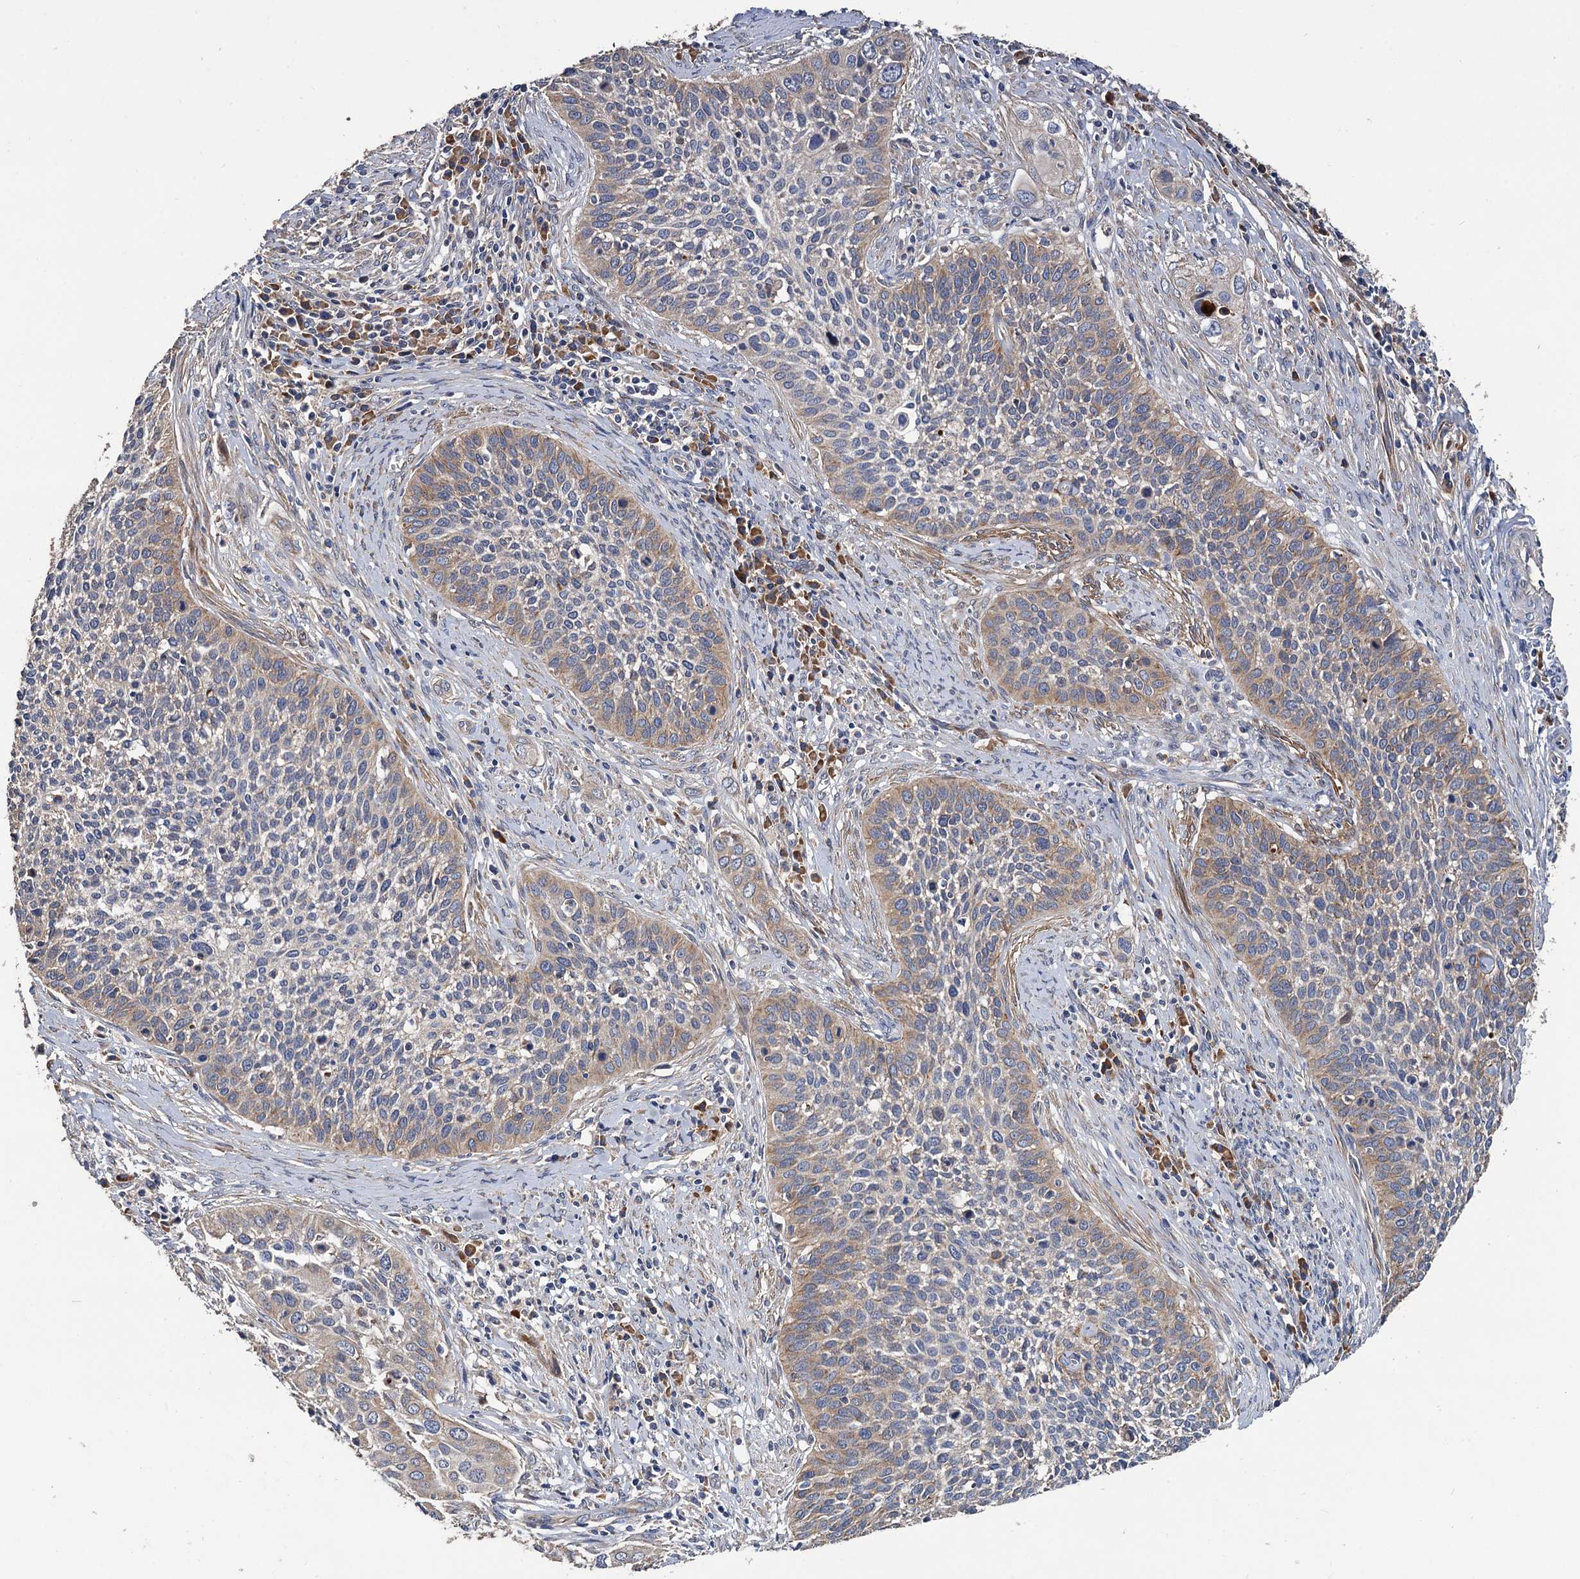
{"staining": {"intensity": "moderate", "quantity": "25%-75%", "location": "cytoplasmic/membranous"}, "tissue": "cervical cancer", "cell_type": "Tumor cells", "image_type": "cancer", "snomed": [{"axis": "morphology", "description": "Squamous cell carcinoma, NOS"}, {"axis": "topography", "description": "Cervix"}], "caption": "Protein expression analysis of cervical cancer (squamous cell carcinoma) demonstrates moderate cytoplasmic/membranous staining in approximately 25%-75% of tumor cells. The protein of interest is stained brown, and the nuclei are stained in blue (DAB IHC with brightfield microscopy, high magnification).", "gene": "RASSF1", "patient": {"sex": "female", "age": 34}}